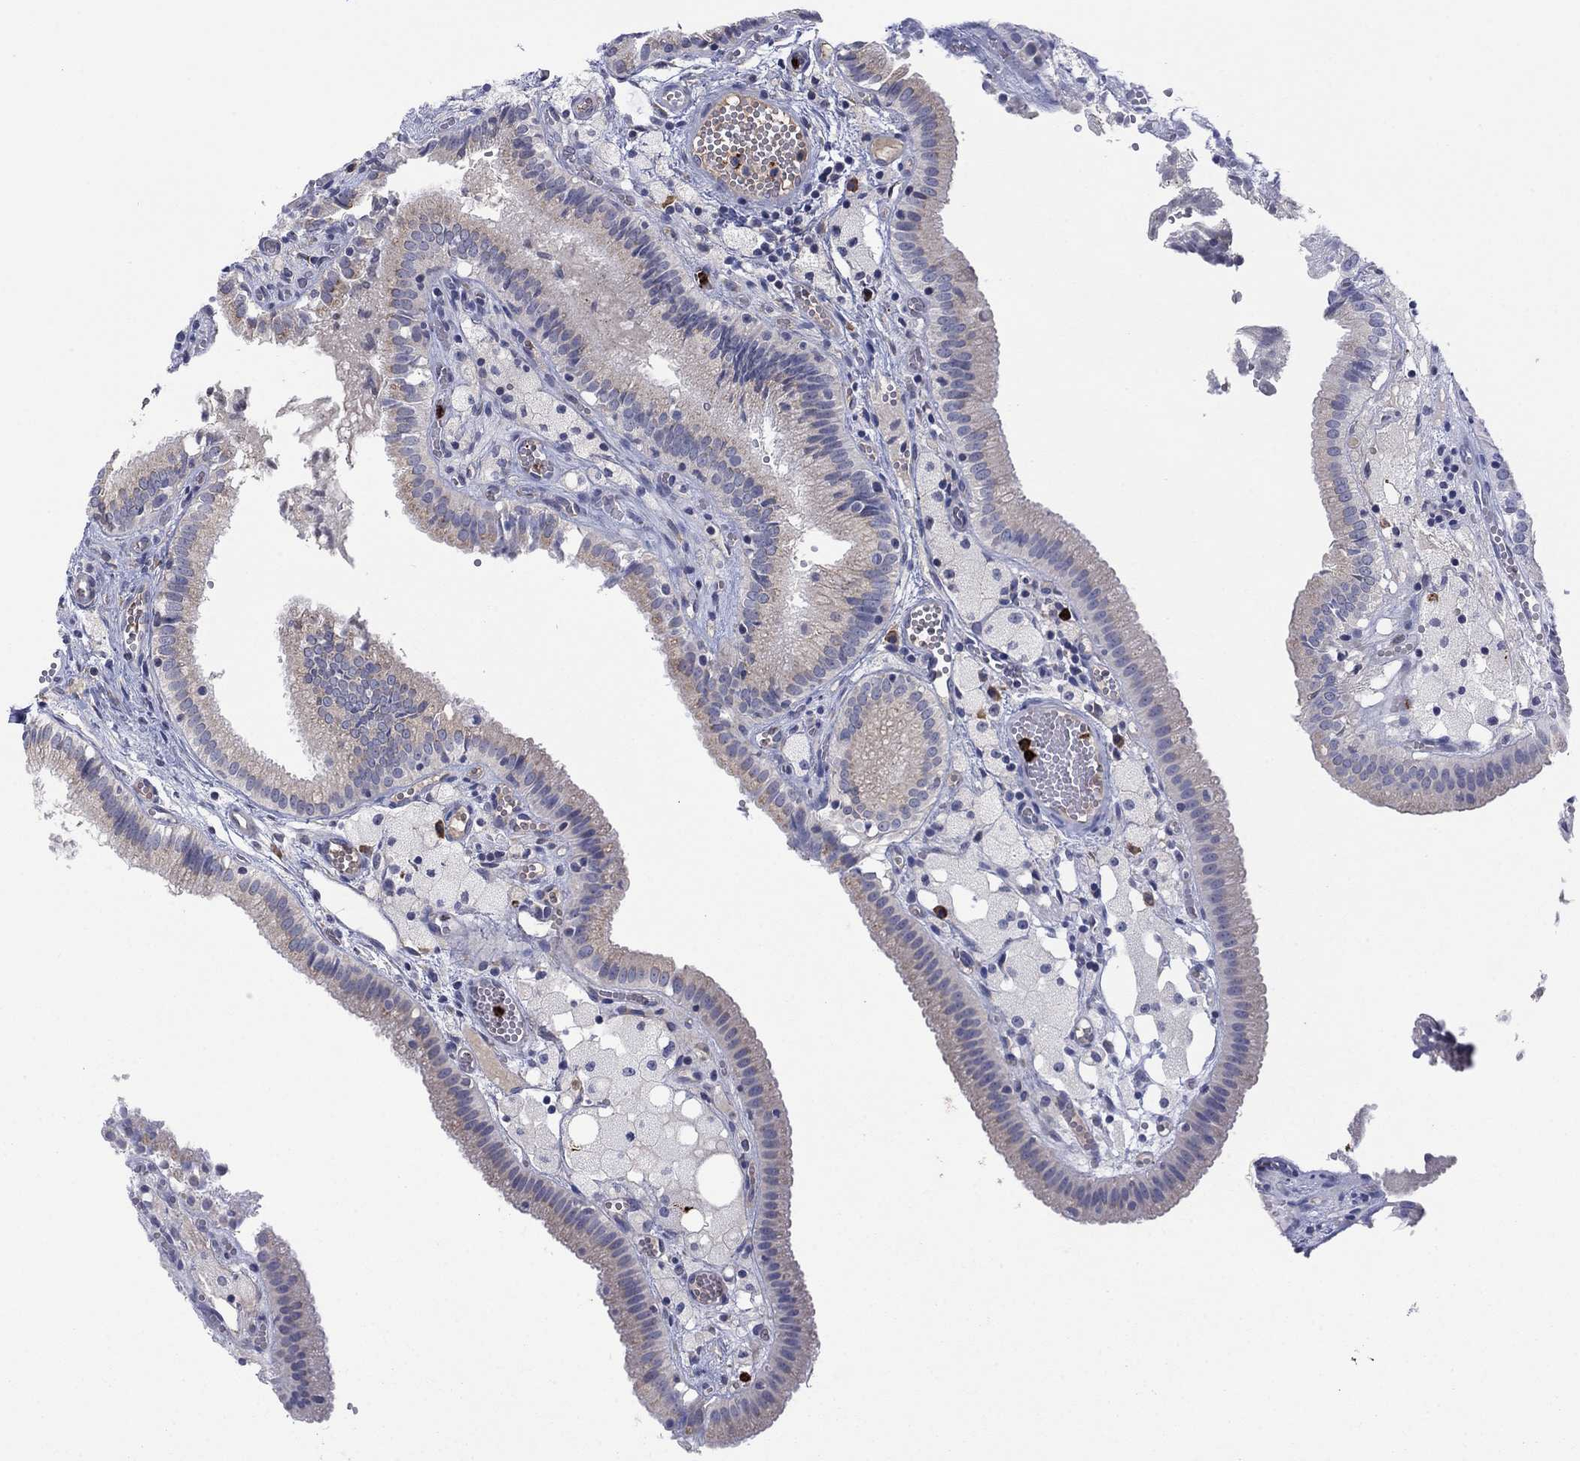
{"staining": {"intensity": "weak", "quantity": "<25%", "location": "cytoplasmic/membranous"}, "tissue": "gallbladder", "cell_type": "Glandular cells", "image_type": "normal", "snomed": [{"axis": "morphology", "description": "Normal tissue, NOS"}, {"axis": "topography", "description": "Gallbladder"}], "caption": "Photomicrograph shows no protein expression in glandular cells of benign gallbladder.", "gene": "MTRFR", "patient": {"sex": "female", "age": 24}}